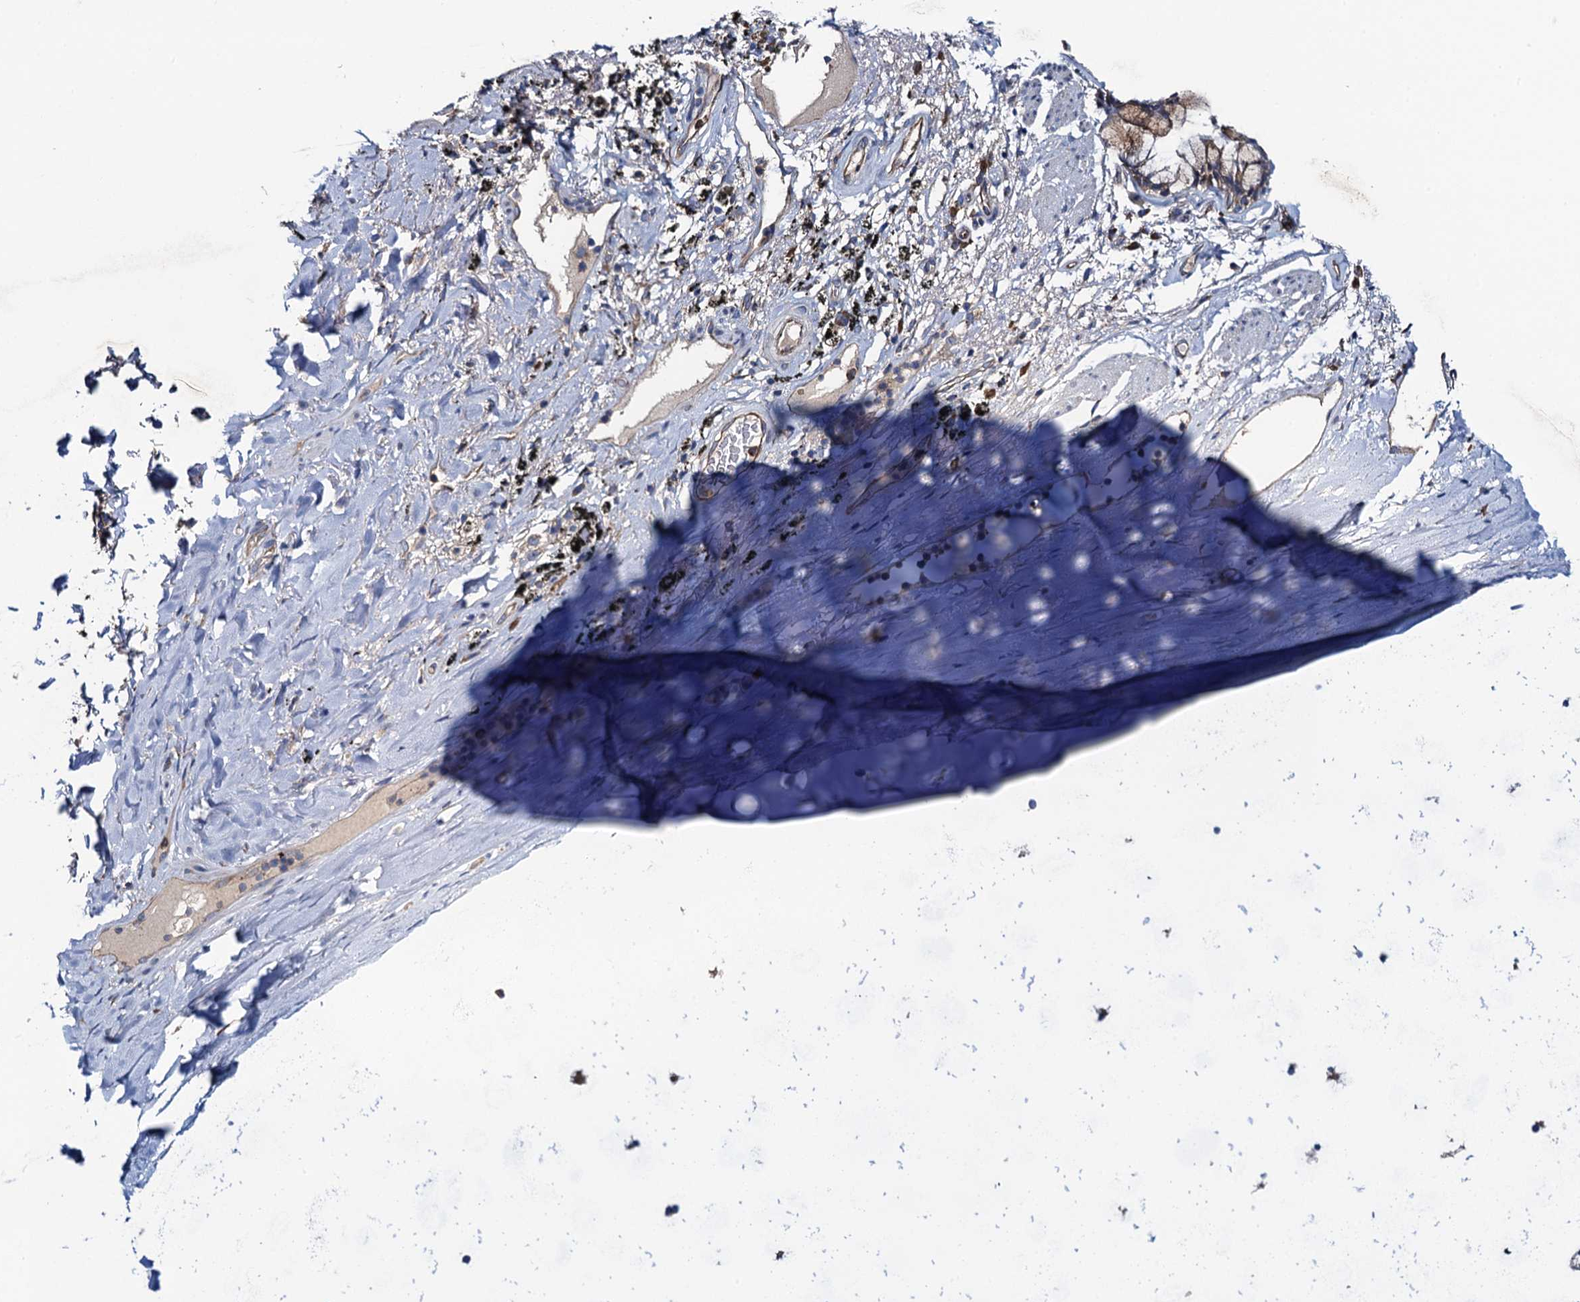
{"staining": {"intensity": "negative", "quantity": "none", "location": "none"}, "tissue": "adipose tissue", "cell_type": "Adipocytes", "image_type": "normal", "snomed": [{"axis": "morphology", "description": "Normal tissue, NOS"}, {"axis": "topography", "description": "Lymph node"}, {"axis": "topography", "description": "Bronchus"}], "caption": "A high-resolution histopathology image shows immunohistochemistry (IHC) staining of normal adipose tissue, which reveals no significant positivity in adipocytes. (DAB (3,3'-diaminobenzidine) immunohistochemistry with hematoxylin counter stain).", "gene": "ADCY9", "patient": {"sex": "male", "age": 63}}